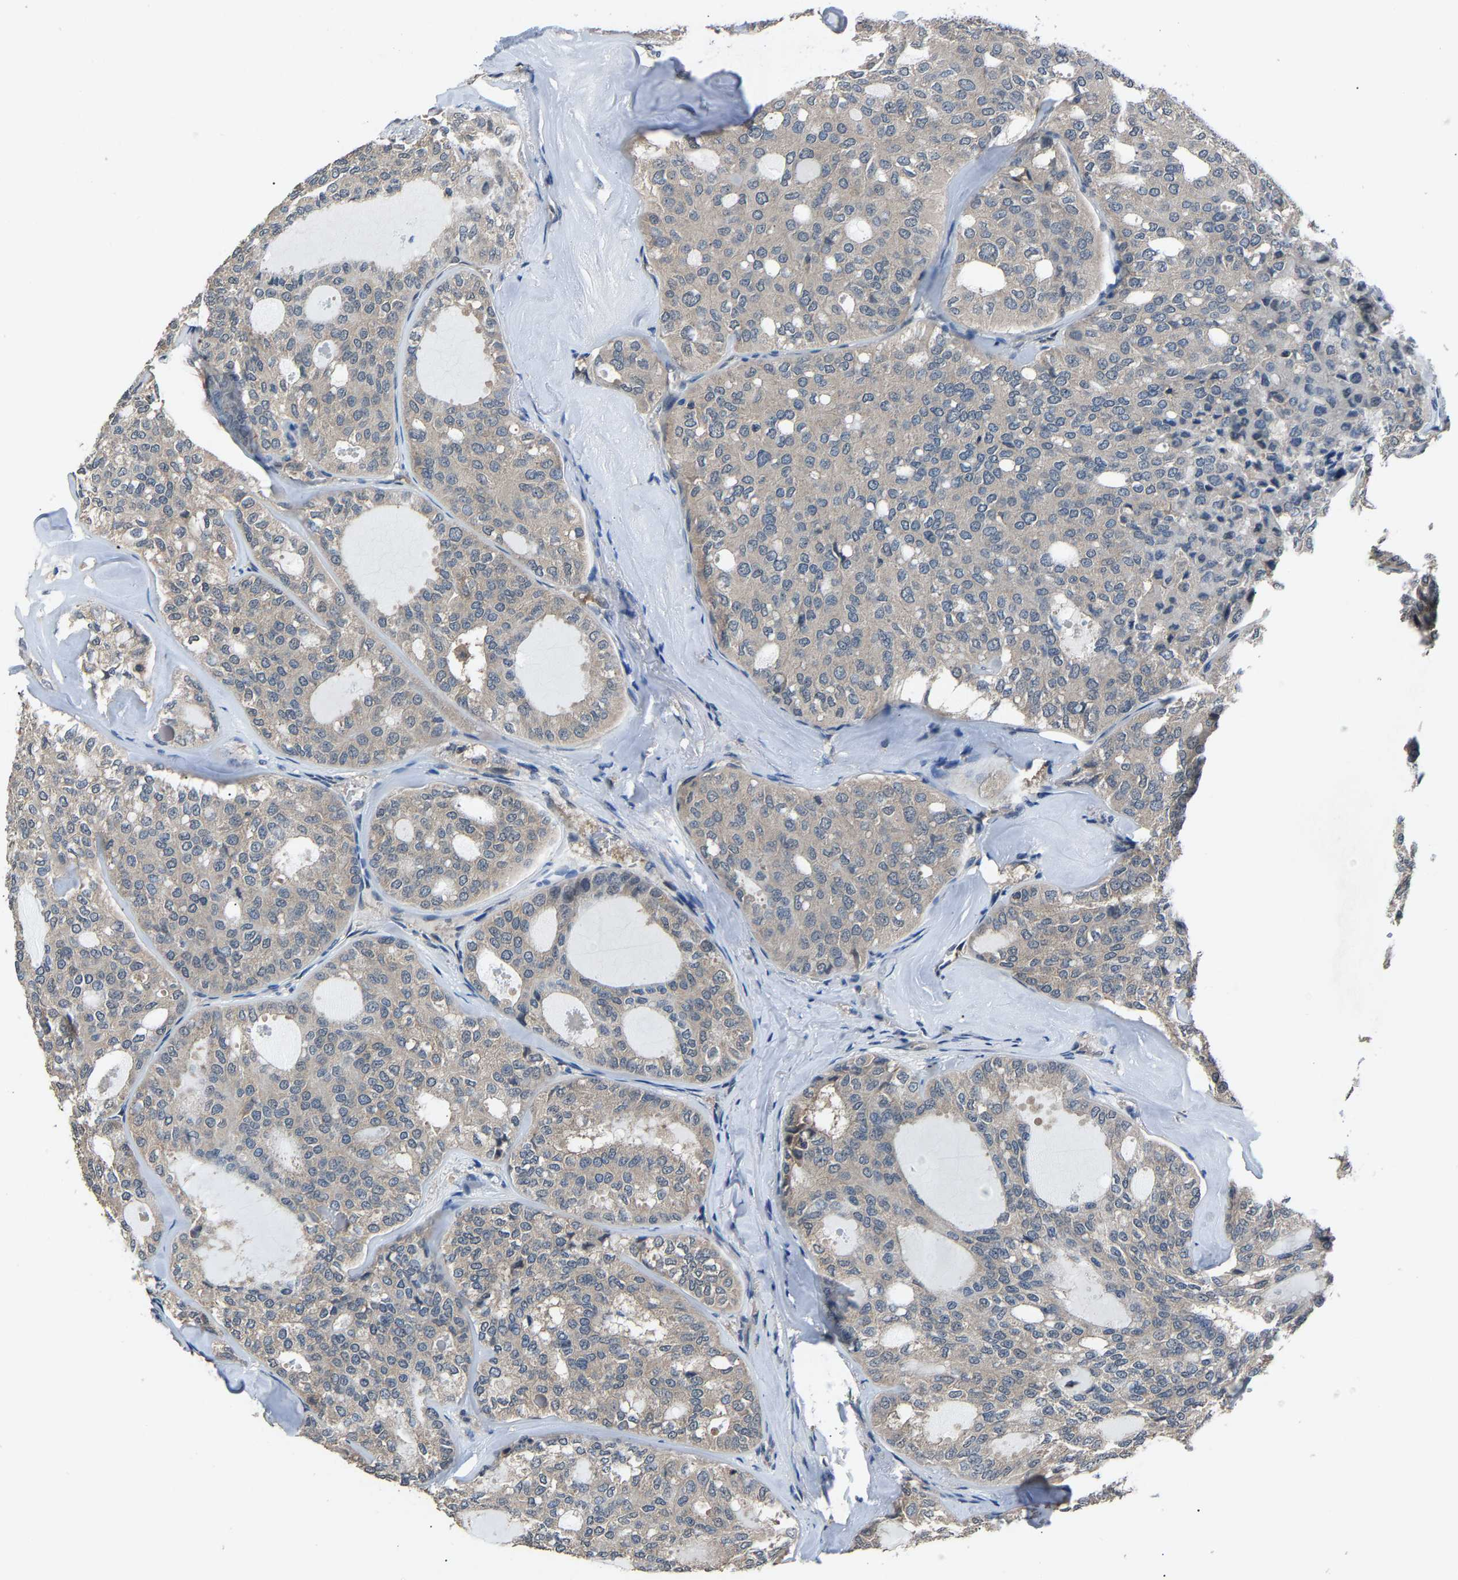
{"staining": {"intensity": "weak", "quantity": ">75%", "location": "cytoplasmic/membranous"}, "tissue": "thyroid cancer", "cell_type": "Tumor cells", "image_type": "cancer", "snomed": [{"axis": "morphology", "description": "Follicular adenoma carcinoma, NOS"}, {"axis": "topography", "description": "Thyroid gland"}], "caption": "DAB immunohistochemical staining of follicular adenoma carcinoma (thyroid) displays weak cytoplasmic/membranous protein staining in approximately >75% of tumor cells.", "gene": "ABCC9", "patient": {"sex": "male", "age": 75}}